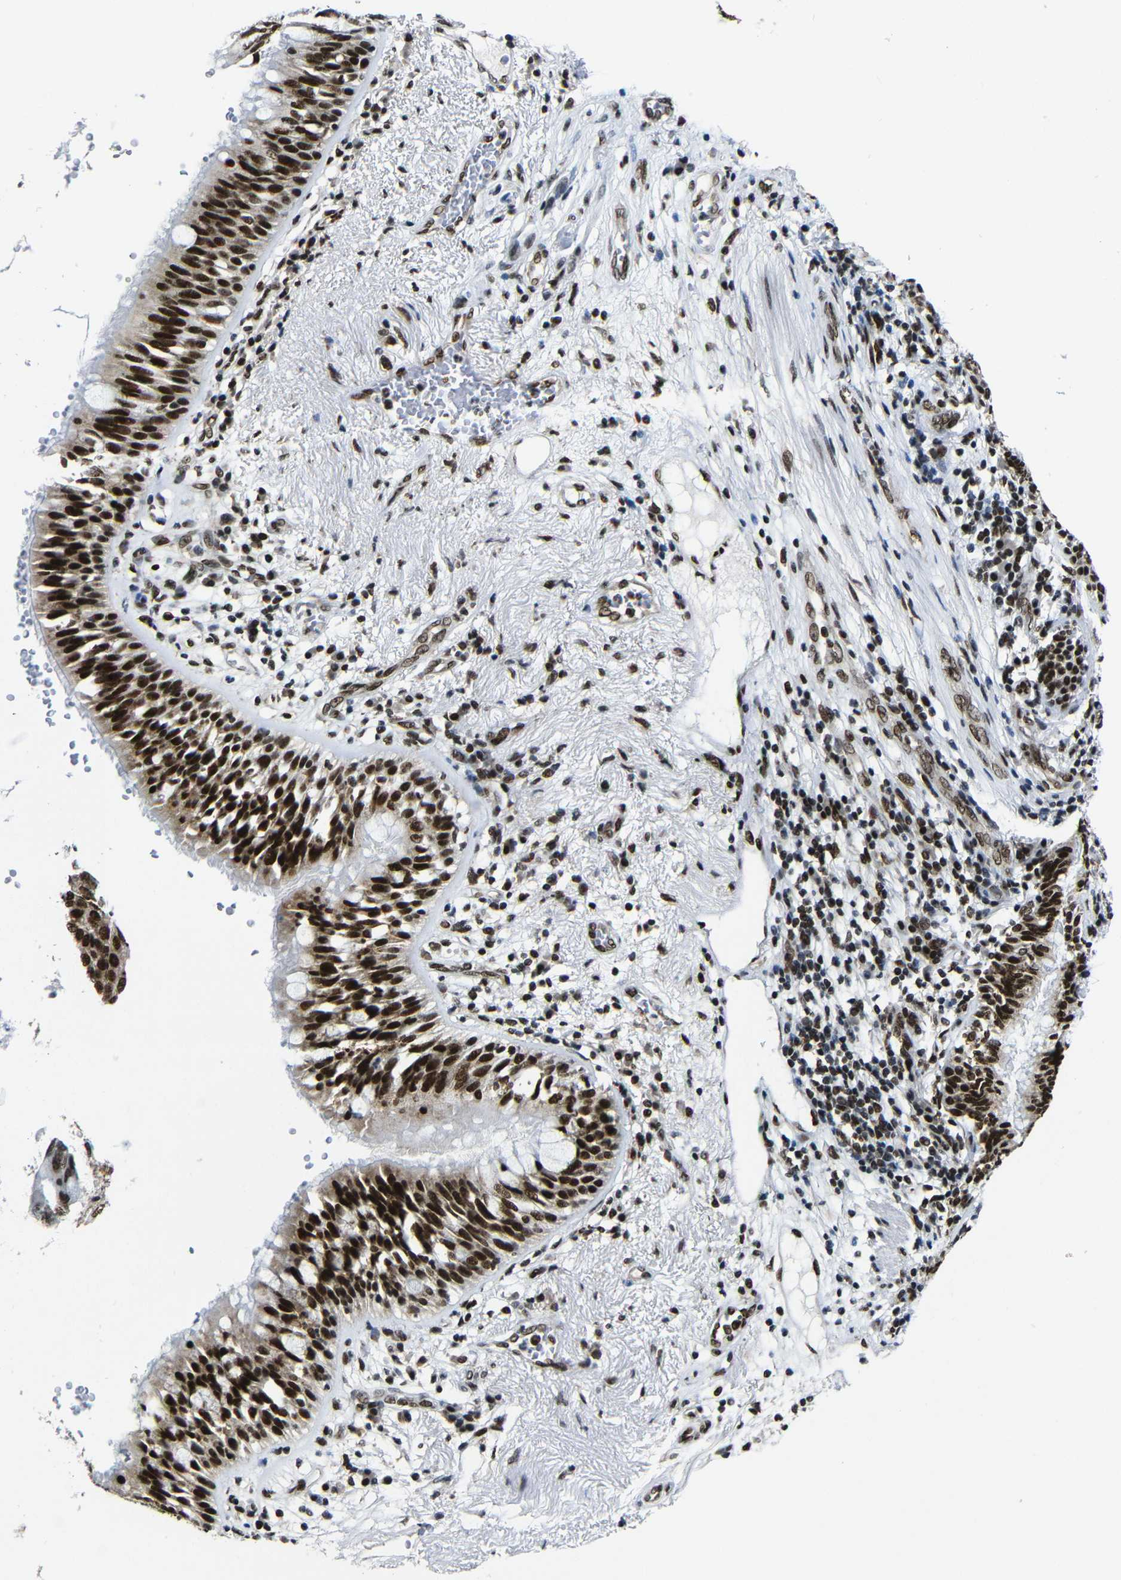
{"staining": {"intensity": "strong", "quantity": ">75%", "location": "nuclear"}, "tissue": "bronchus", "cell_type": "Respiratory epithelial cells", "image_type": "normal", "snomed": [{"axis": "morphology", "description": "Normal tissue, NOS"}, {"axis": "morphology", "description": "Adenocarcinoma, NOS"}, {"axis": "morphology", "description": "Adenocarcinoma, metastatic, NOS"}, {"axis": "topography", "description": "Lymph node"}, {"axis": "topography", "description": "Bronchus"}, {"axis": "topography", "description": "Lung"}], "caption": "An image of human bronchus stained for a protein demonstrates strong nuclear brown staining in respiratory epithelial cells.", "gene": "PTBP1", "patient": {"sex": "female", "age": 54}}